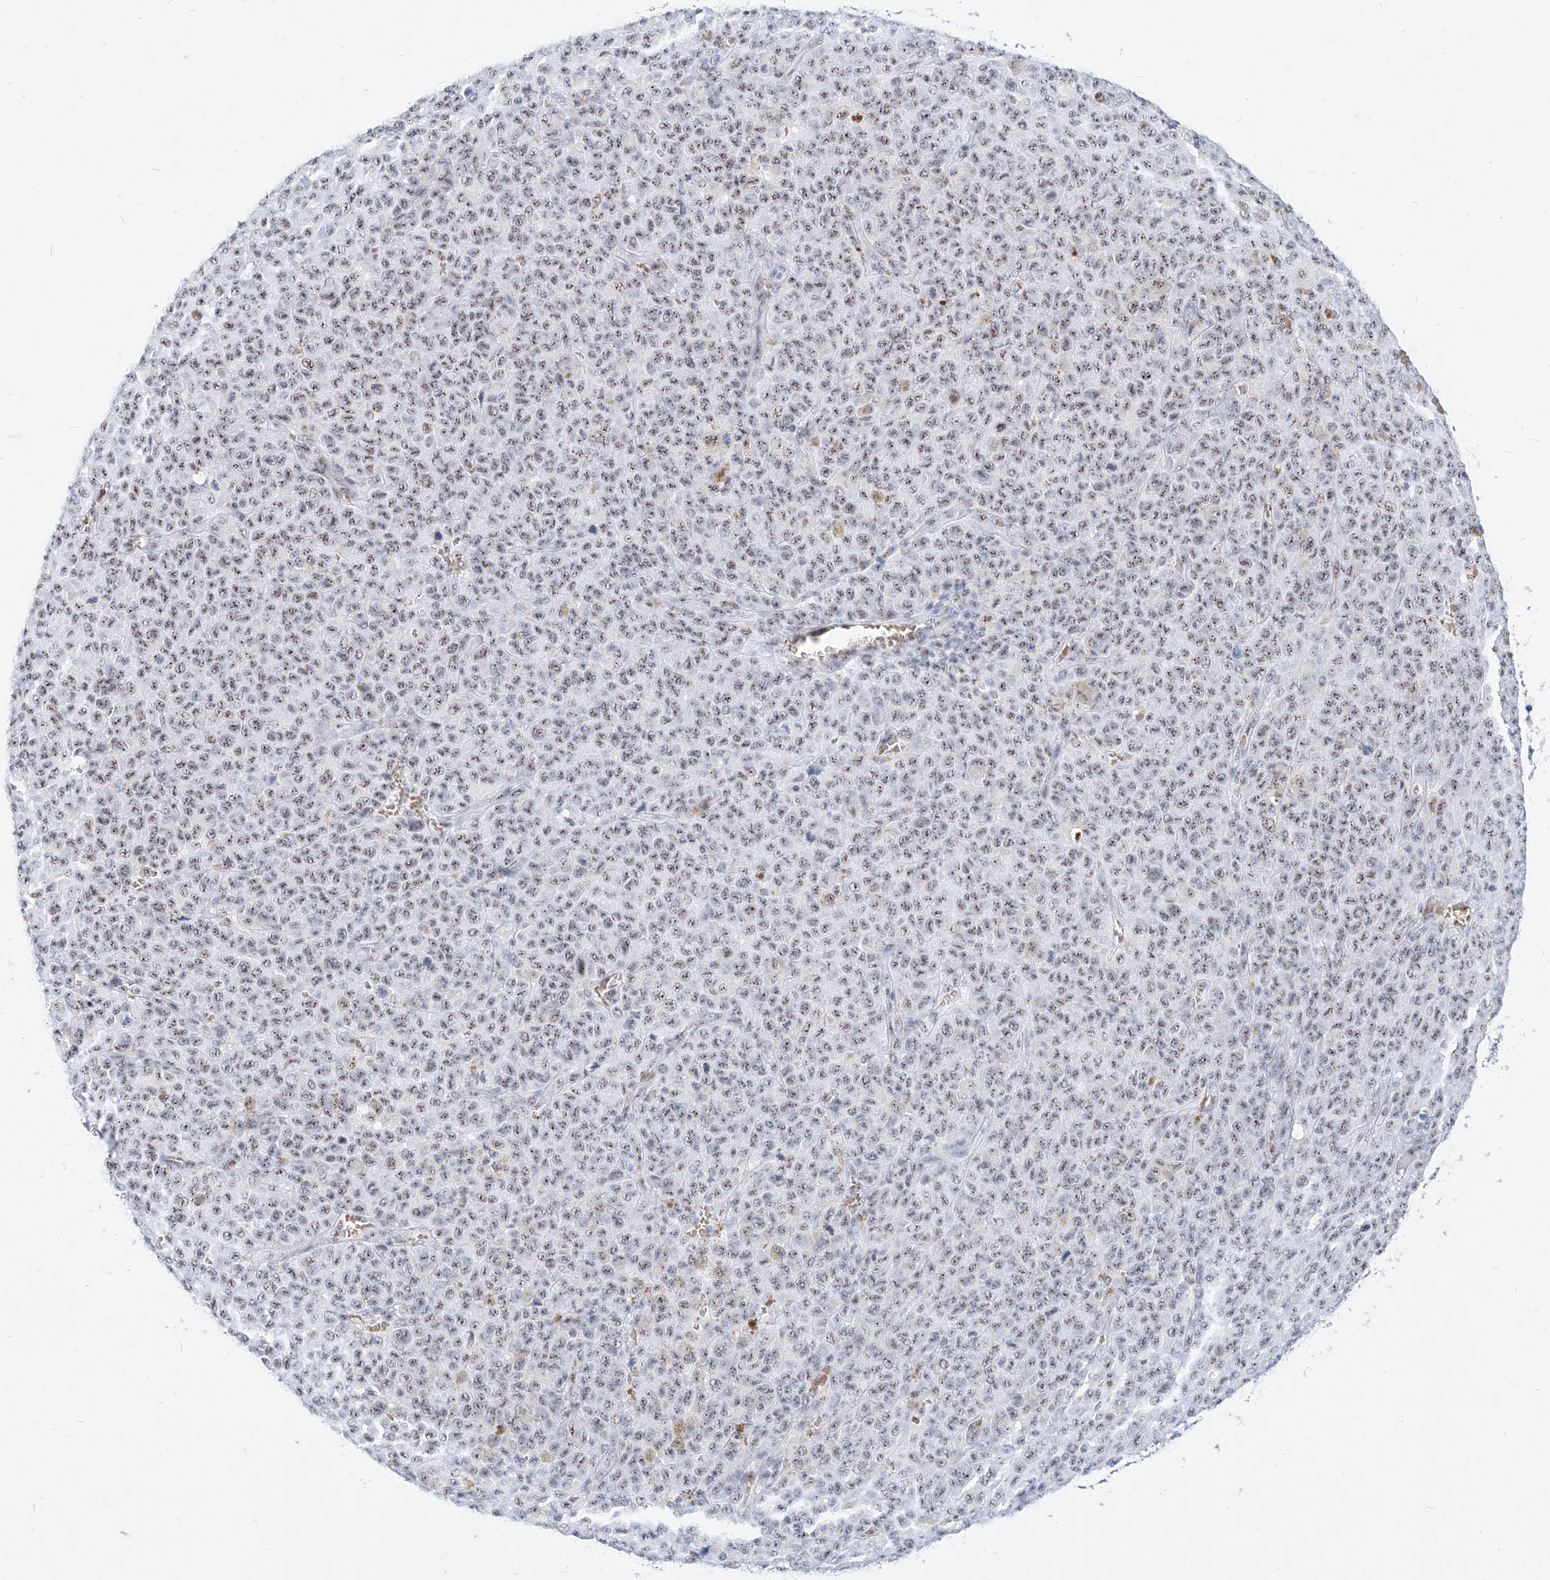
{"staining": {"intensity": "weak", "quantity": ">75%", "location": "nuclear"}, "tissue": "melanoma", "cell_type": "Tumor cells", "image_type": "cancer", "snomed": [{"axis": "morphology", "description": "Malignant melanoma, NOS"}, {"axis": "topography", "description": "Skin"}], "caption": "Weak nuclear staining for a protein is present in about >75% of tumor cells of malignant melanoma using immunohistochemistry (IHC).", "gene": "ZFP42", "patient": {"sex": "female", "age": 82}}